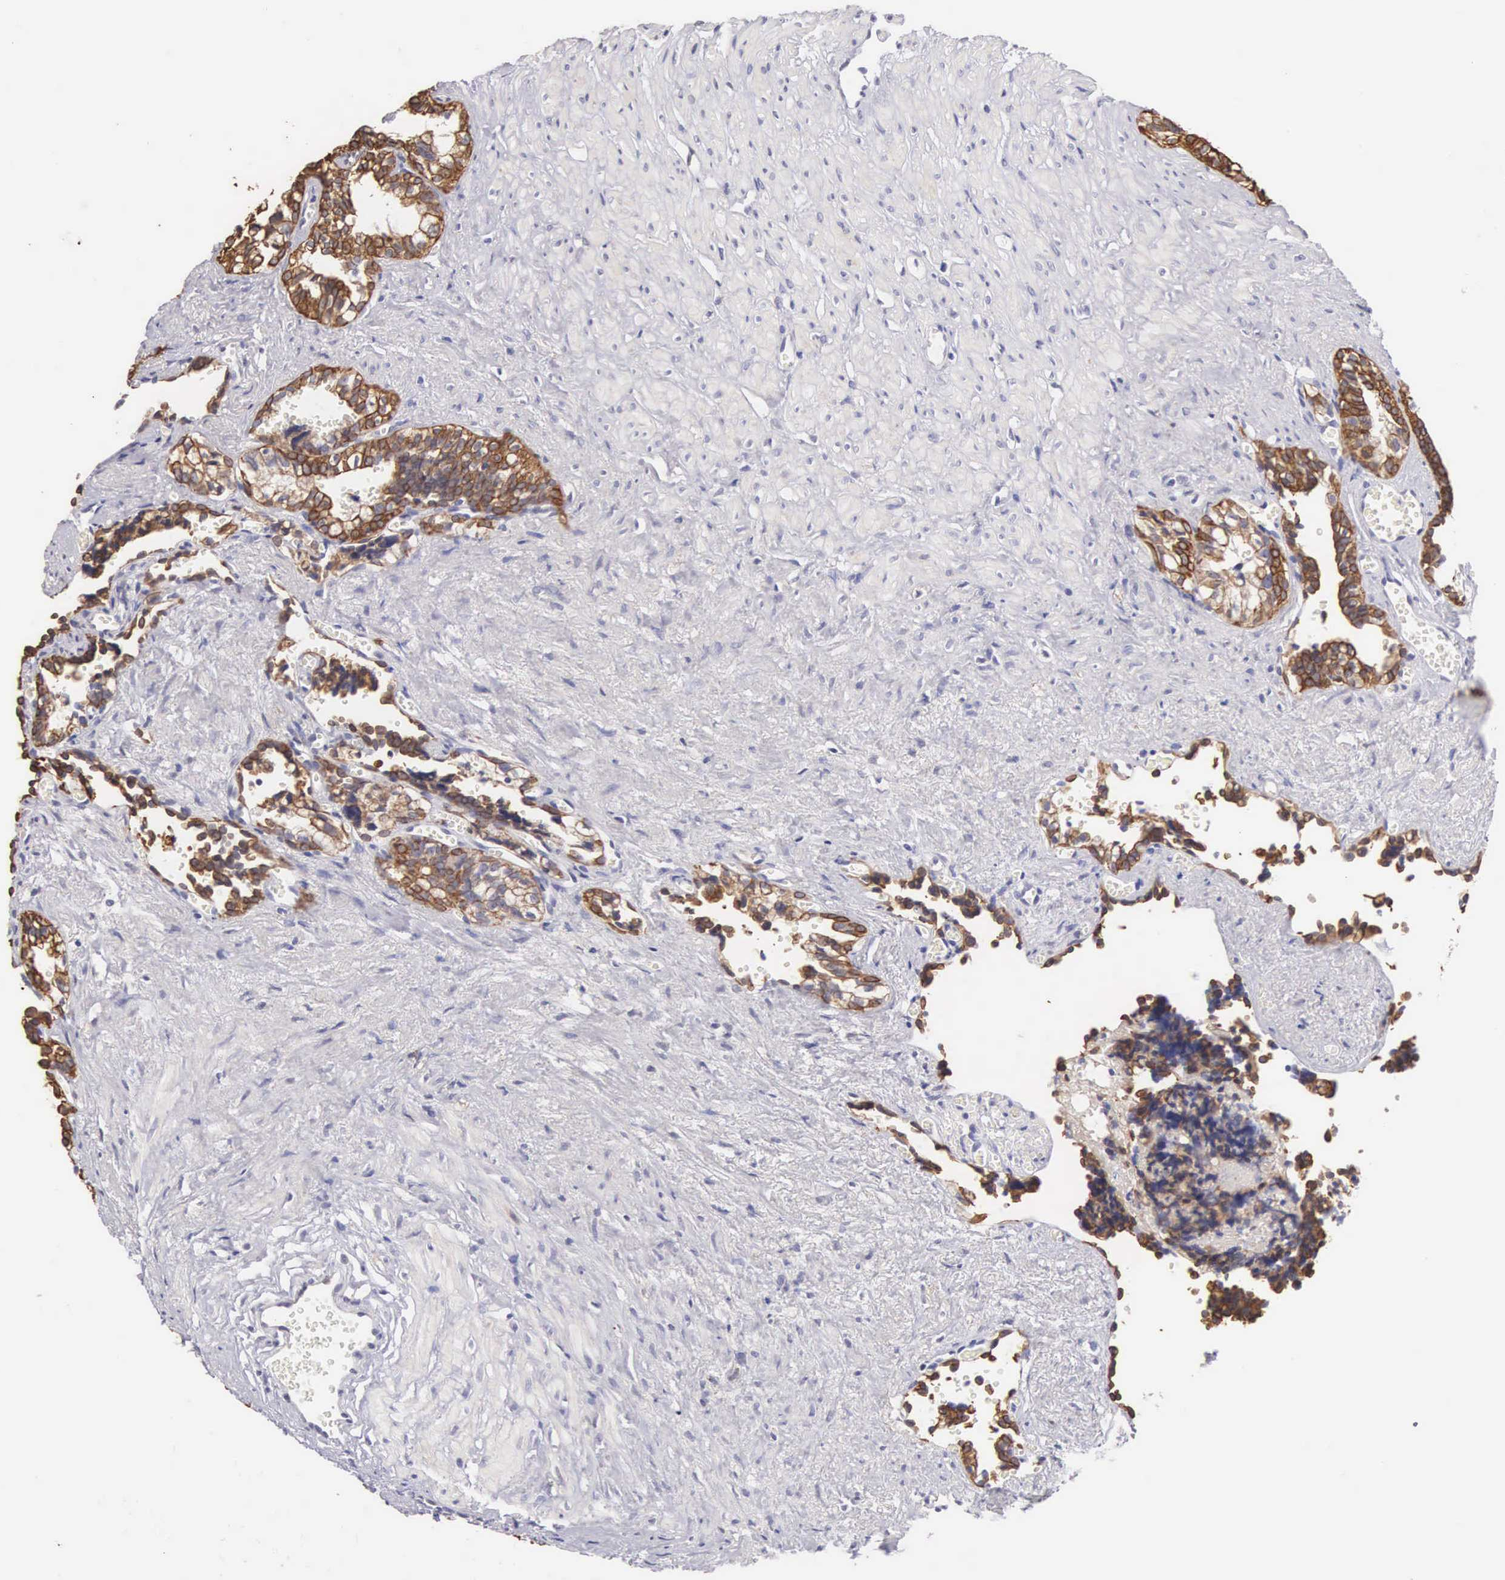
{"staining": {"intensity": "moderate", "quantity": ">75%", "location": "cytoplasmic/membranous"}, "tissue": "seminal vesicle", "cell_type": "Glandular cells", "image_type": "normal", "snomed": [{"axis": "morphology", "description": "Normal tissue, NOS"}, {"axis": "topography", "description": "Seminal veicle"}], "caption": "The image shows immunohistochemical staining of benign seminal vesicle. There is moderate cytoplasmic/membranous staining is identified in approximately >75% of glandular cells.", "gene": "PIR", "patient": {"sex": "male", "age": 60}}